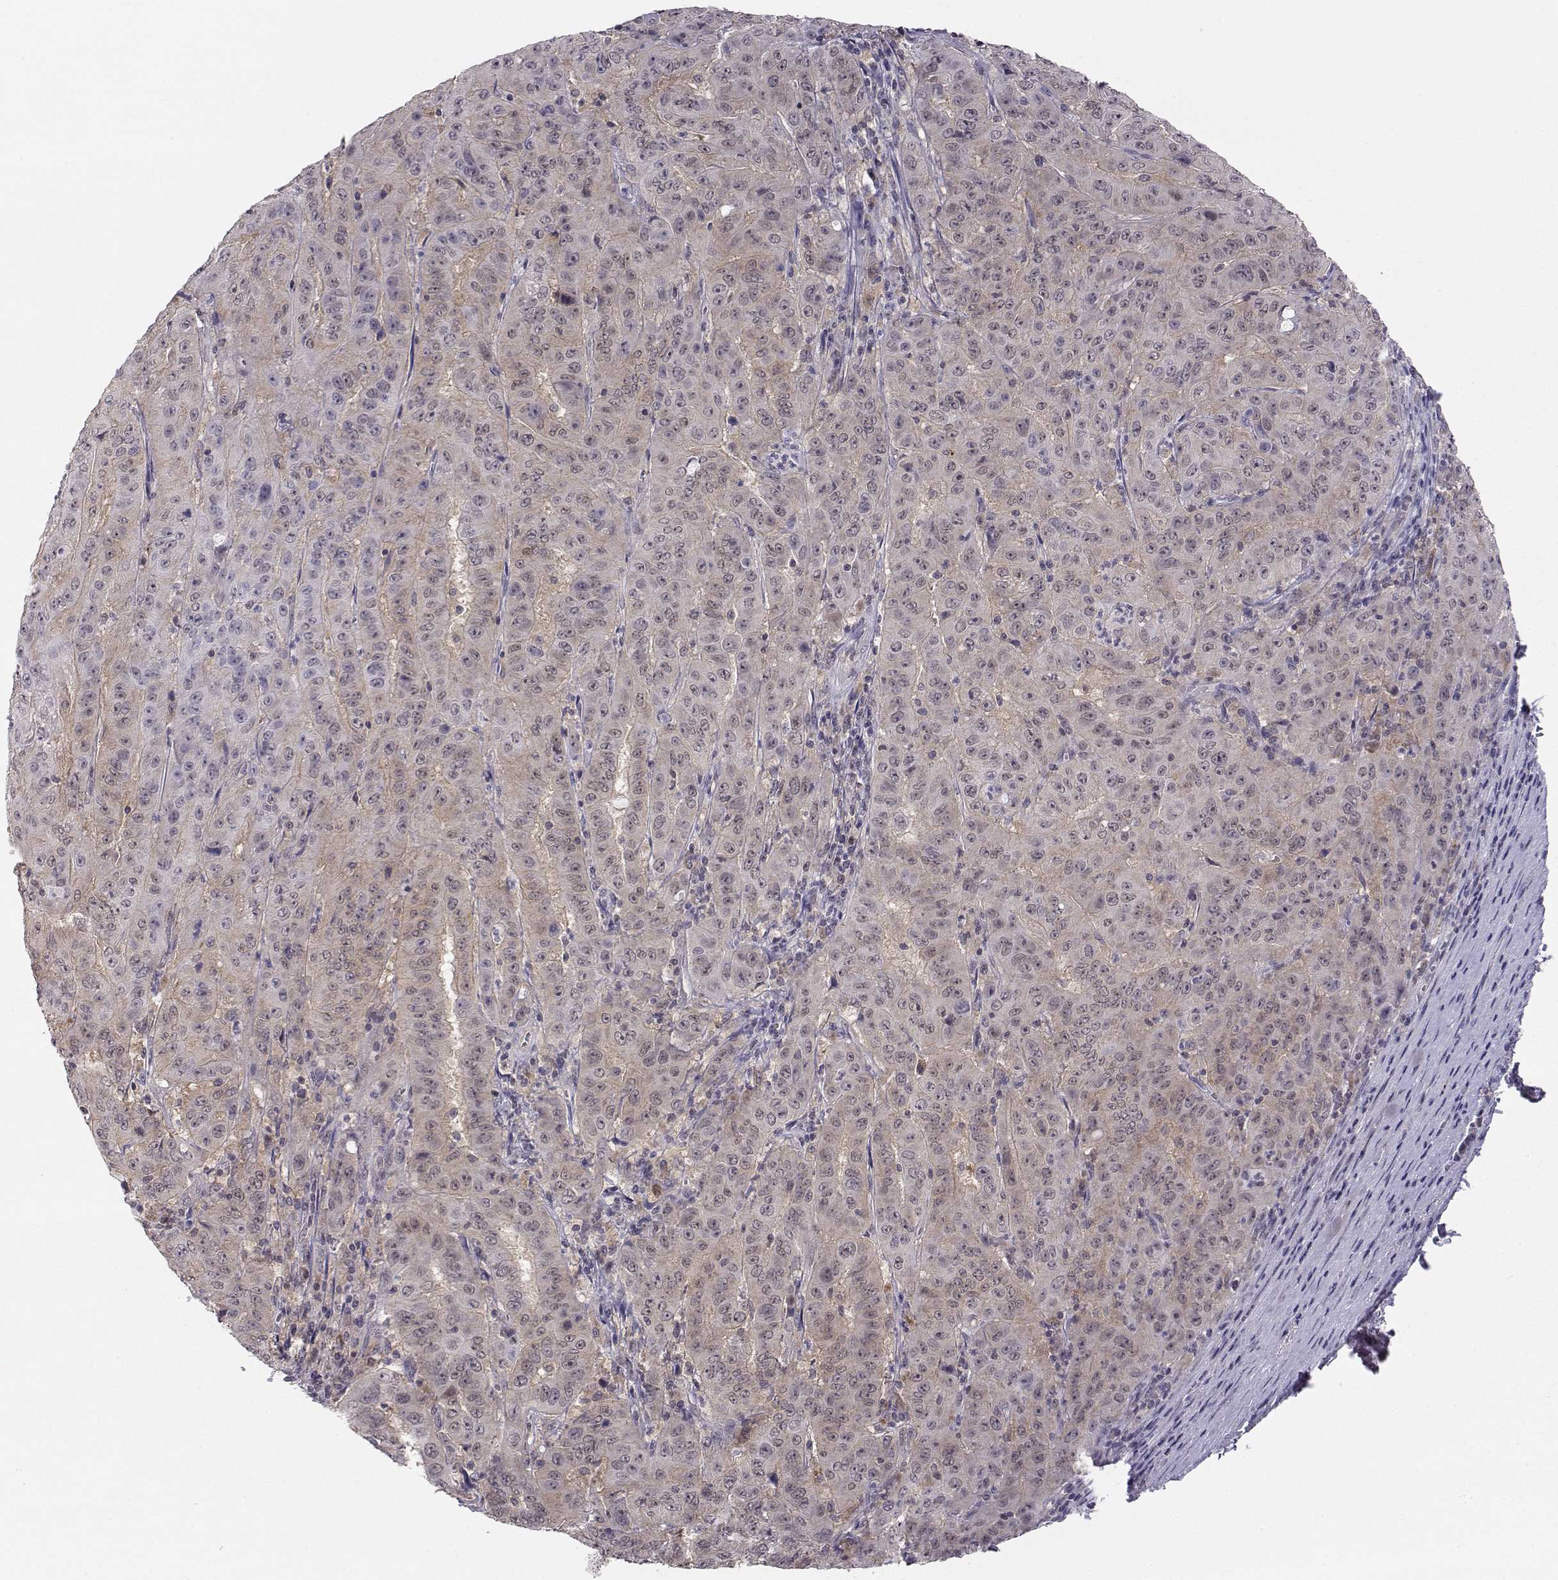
{"staining": {"intensity": "weak", "quantity": ">75%", "location": "cytoplasmic/membranous"}, "tissue": "pancreatic cancer", "cell_type": "Tumor cells", "image_type": "cancer", "snomed": [{"axis": "morphology", "description": "Adenocarcinoma, NOS"}, {"axis": "topography", "description": "Pancreas"}], "caption": "High-power microscopy captured an immunohistochemistry (IHC) image of pancreatic adenocarcinoma, revealing weak cytoplasmic/membranous positivity in about >75% of tumor cells.", "gene": "KIF13B", "patient": {"sex": "male", "age": 63}}